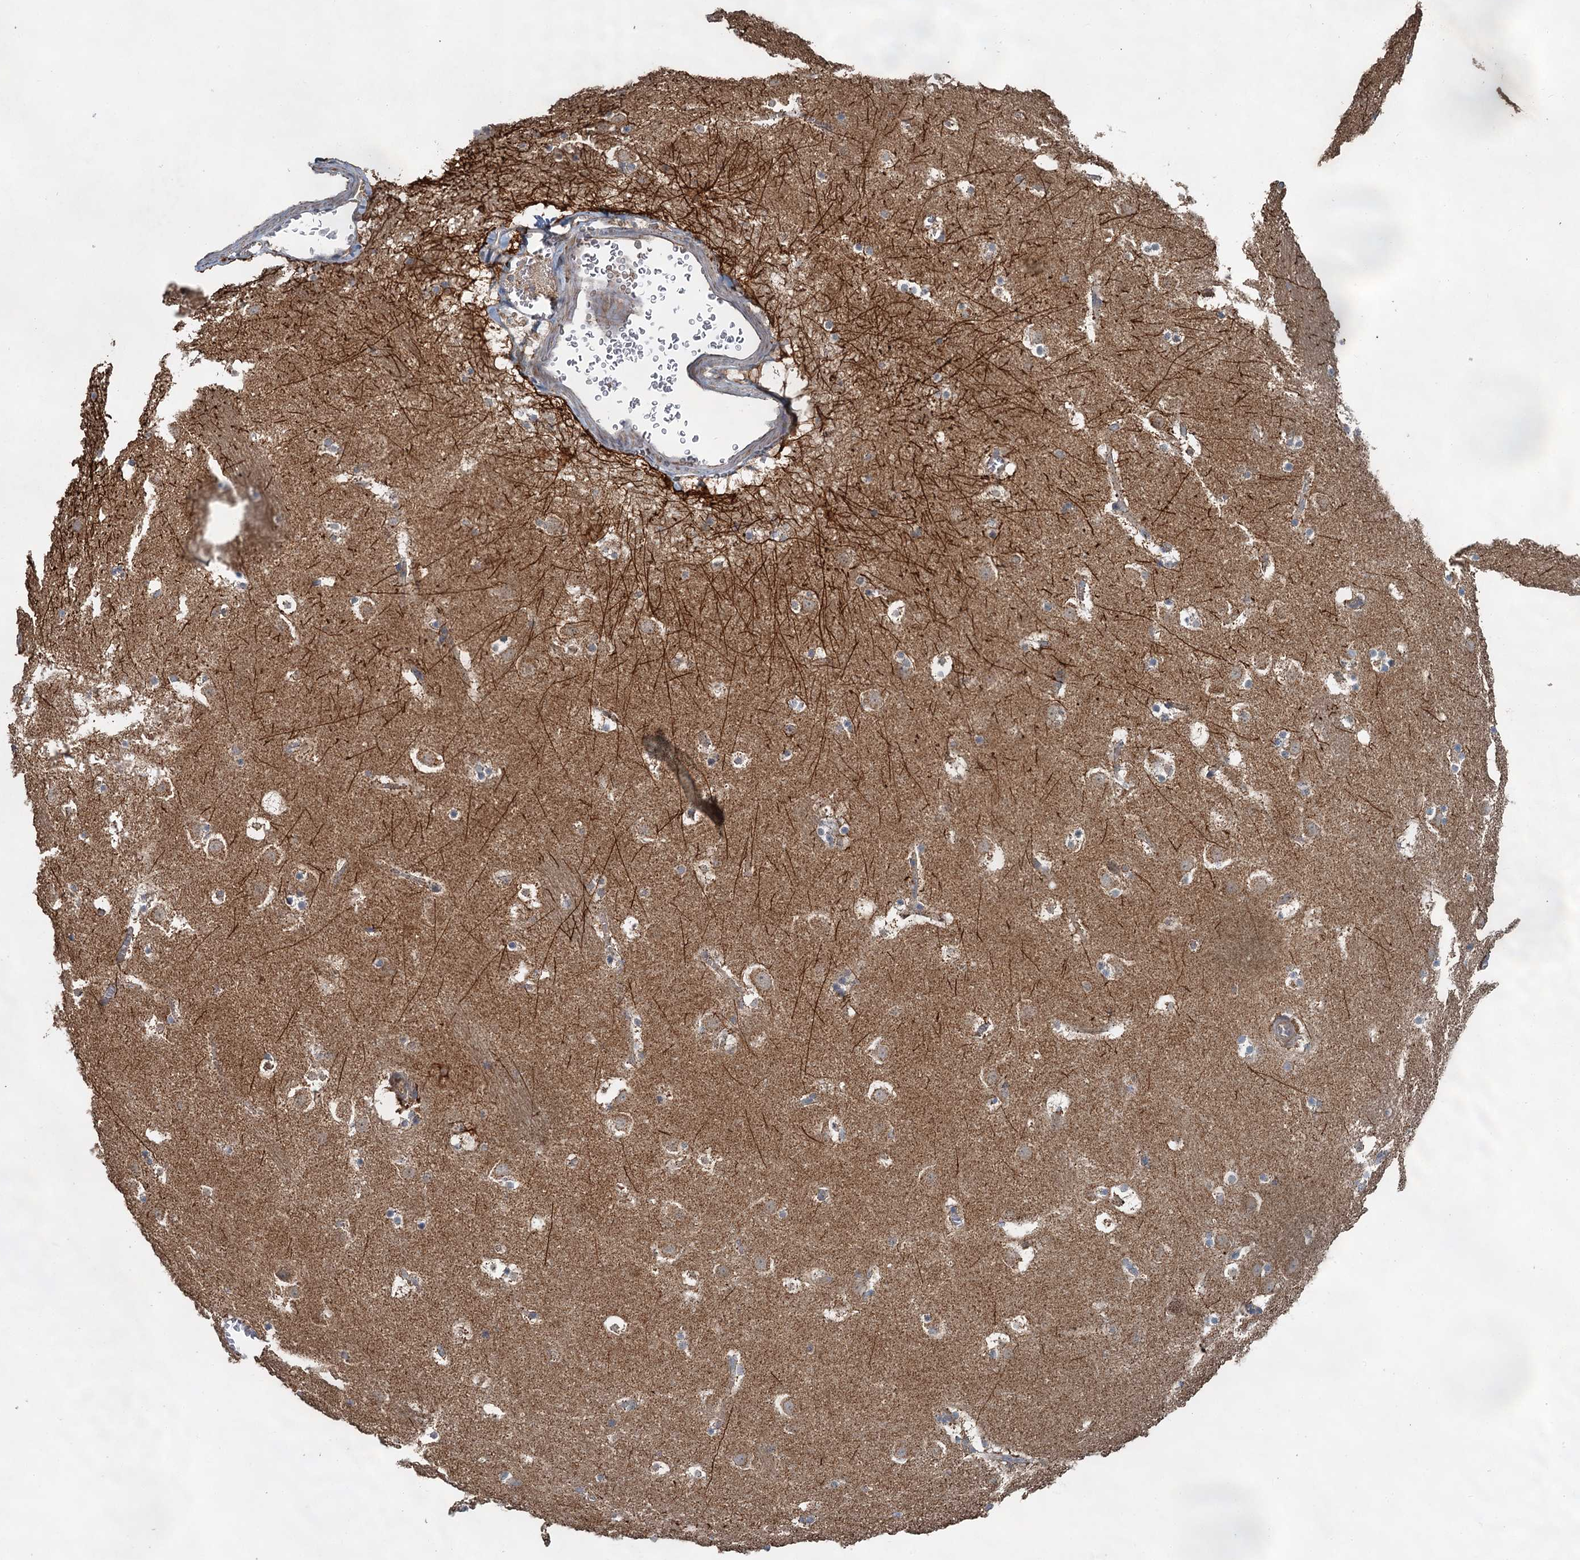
{"staining": {"intensity": "moderate", "quantity": "<25%", "location": "cytoplasmic/membranous"}, "tissue": "caudate", "cell_type": "Glial cells", "image_type": "normal", "snomed": [{"axis": "morphology", "description": "Normal tissue, NOS"}, {"axis": "topography", "description": "Lateral ventricle wall"}], "caption": "Benign caudate displays moderate cytoplasmic/membranous expression in approximately <25% of glial cells.", "gene": "HAUS2", "patient": {"sex": "male", "age": 45}}